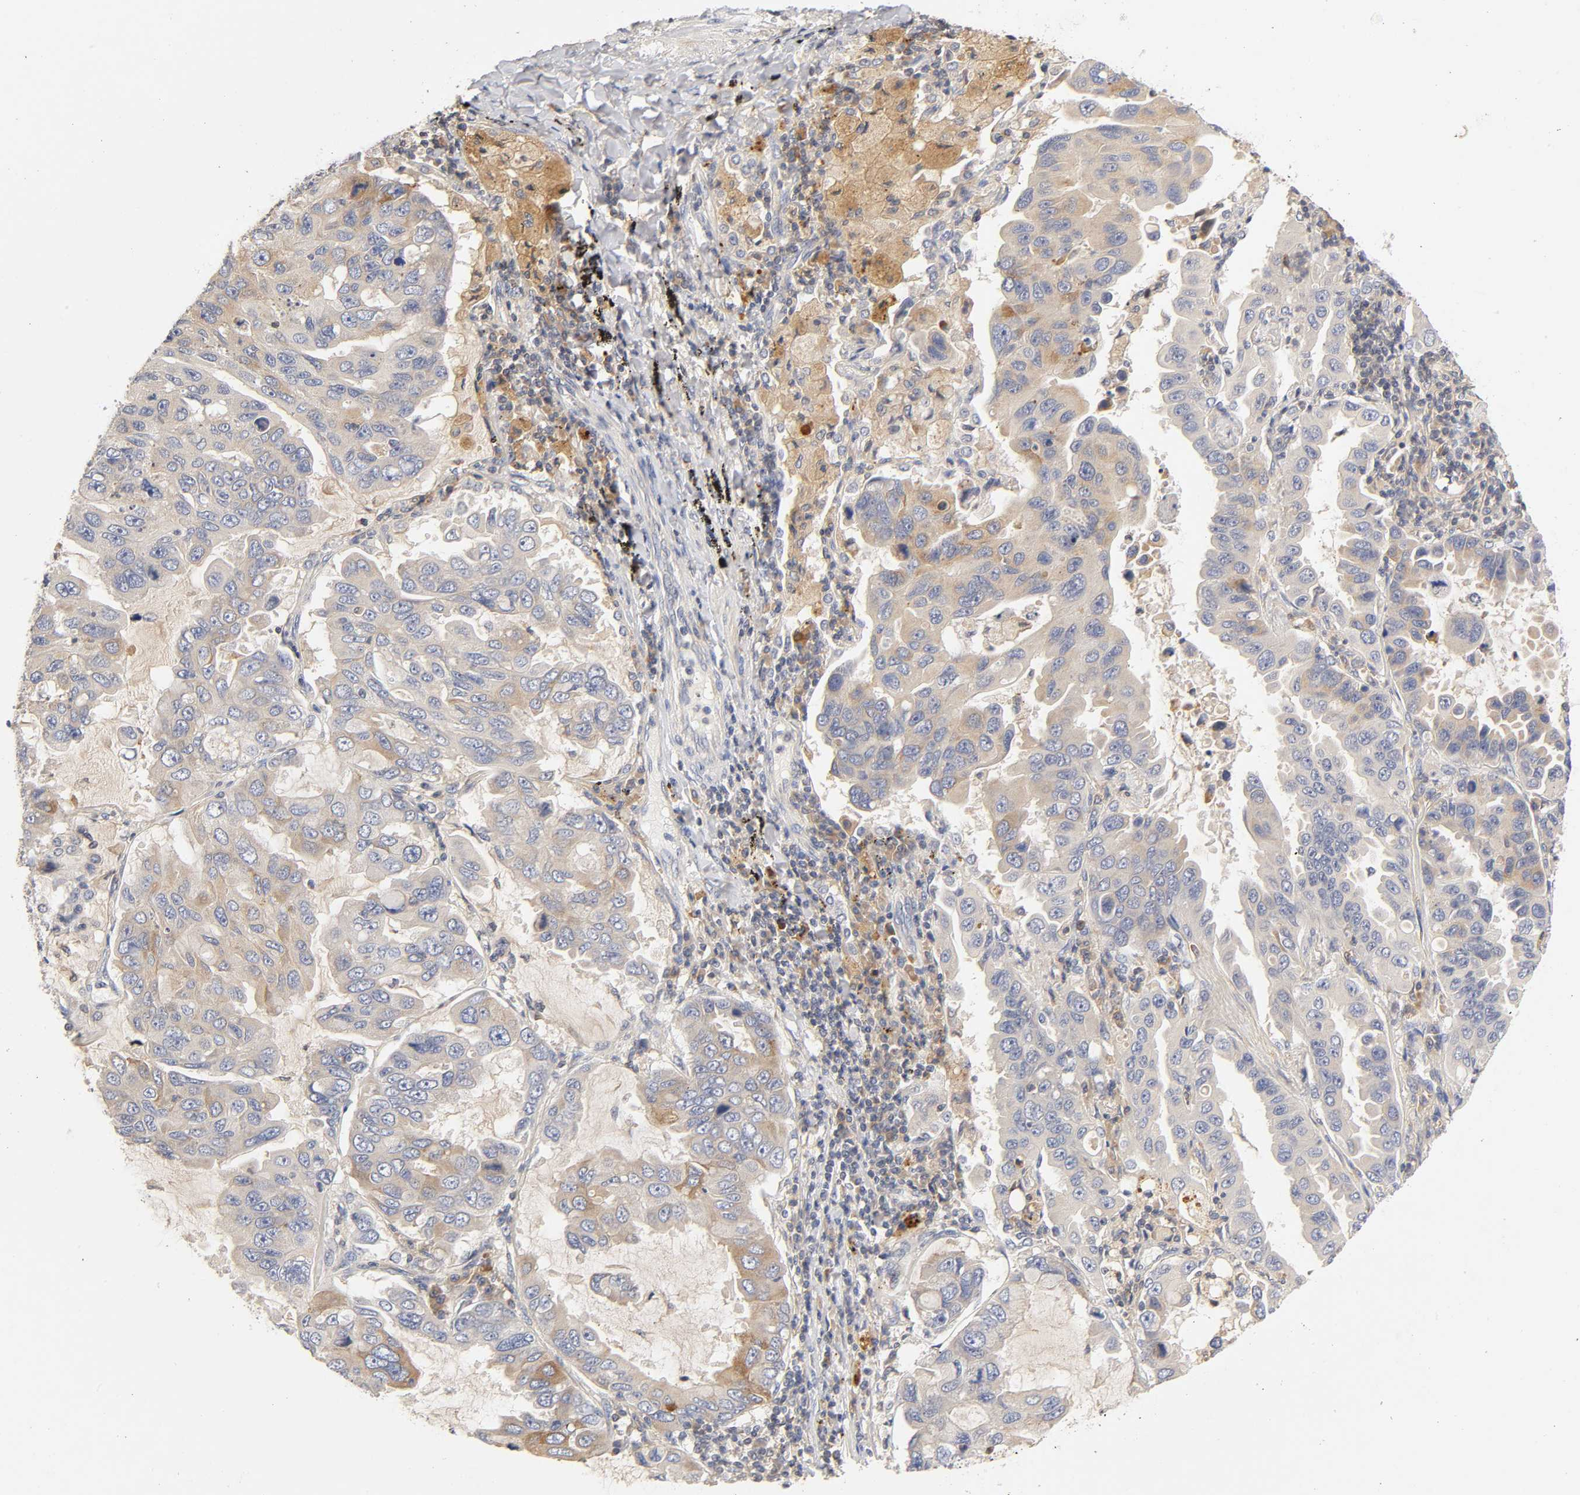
{"staining": {"intensity": "weak", "quantity": ">75%", "location": "cytoplasmic/membranous"}, "tissue": "lung cancer", "cell_type": "Tumor cells", "image_type": "cancer", "snomed": [{"axis": "morphology", "description": "Adenocarcinoma, NOS"}, {"axis": "topography", "description": "Lung"}], "caption": "This histopathology image demonstrates lung cancer stained with immunohistochemistry (IHC) to label a protein in brown. The cytoplasmic/membranous of tumor cells show weak positivity for the protein. Nuclei are counter-stained blue.", "gene": "RHOA", "patient": {"sex": "male", "age": 64}}